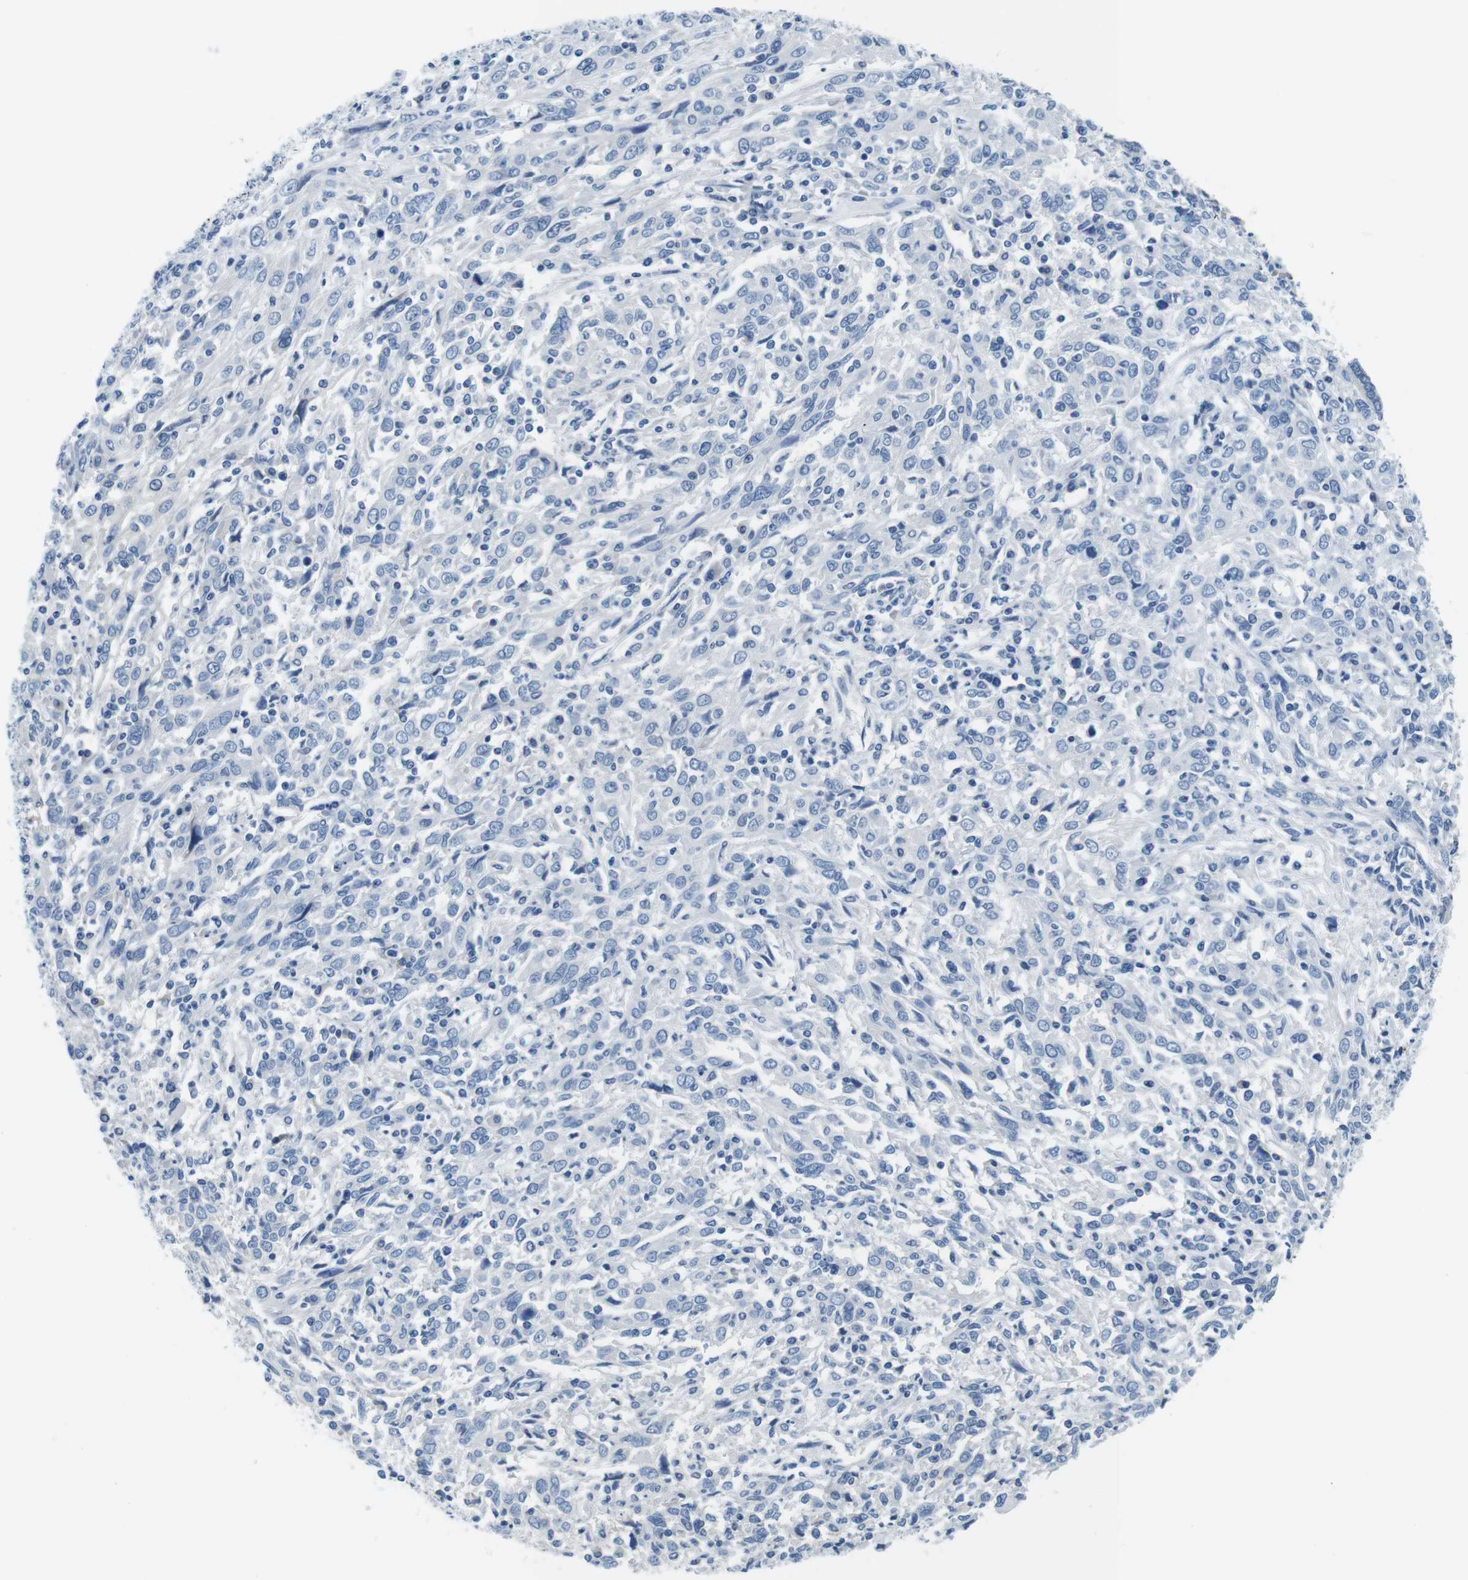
{"staining": {"intensity": "negative", "quantity": "none", "location": "none"}, "tissue": "cervical cancer", "cell_type": "Tumor cells", "image_type": "cancer", "snomed": [{"axis": "morphology", "description": "Squamous cell carcinoma, NOS"}, {"axis": "topography", "description": "Cervix"}], "caption": "A high-resolution image shows immunohistochemistry staining of cervical cancer (squamous cell carcinoma), which shows no significant staining in tumor cells.", "gene": "EIF2B5", "patient": {"sex": "female", "age": 46}}